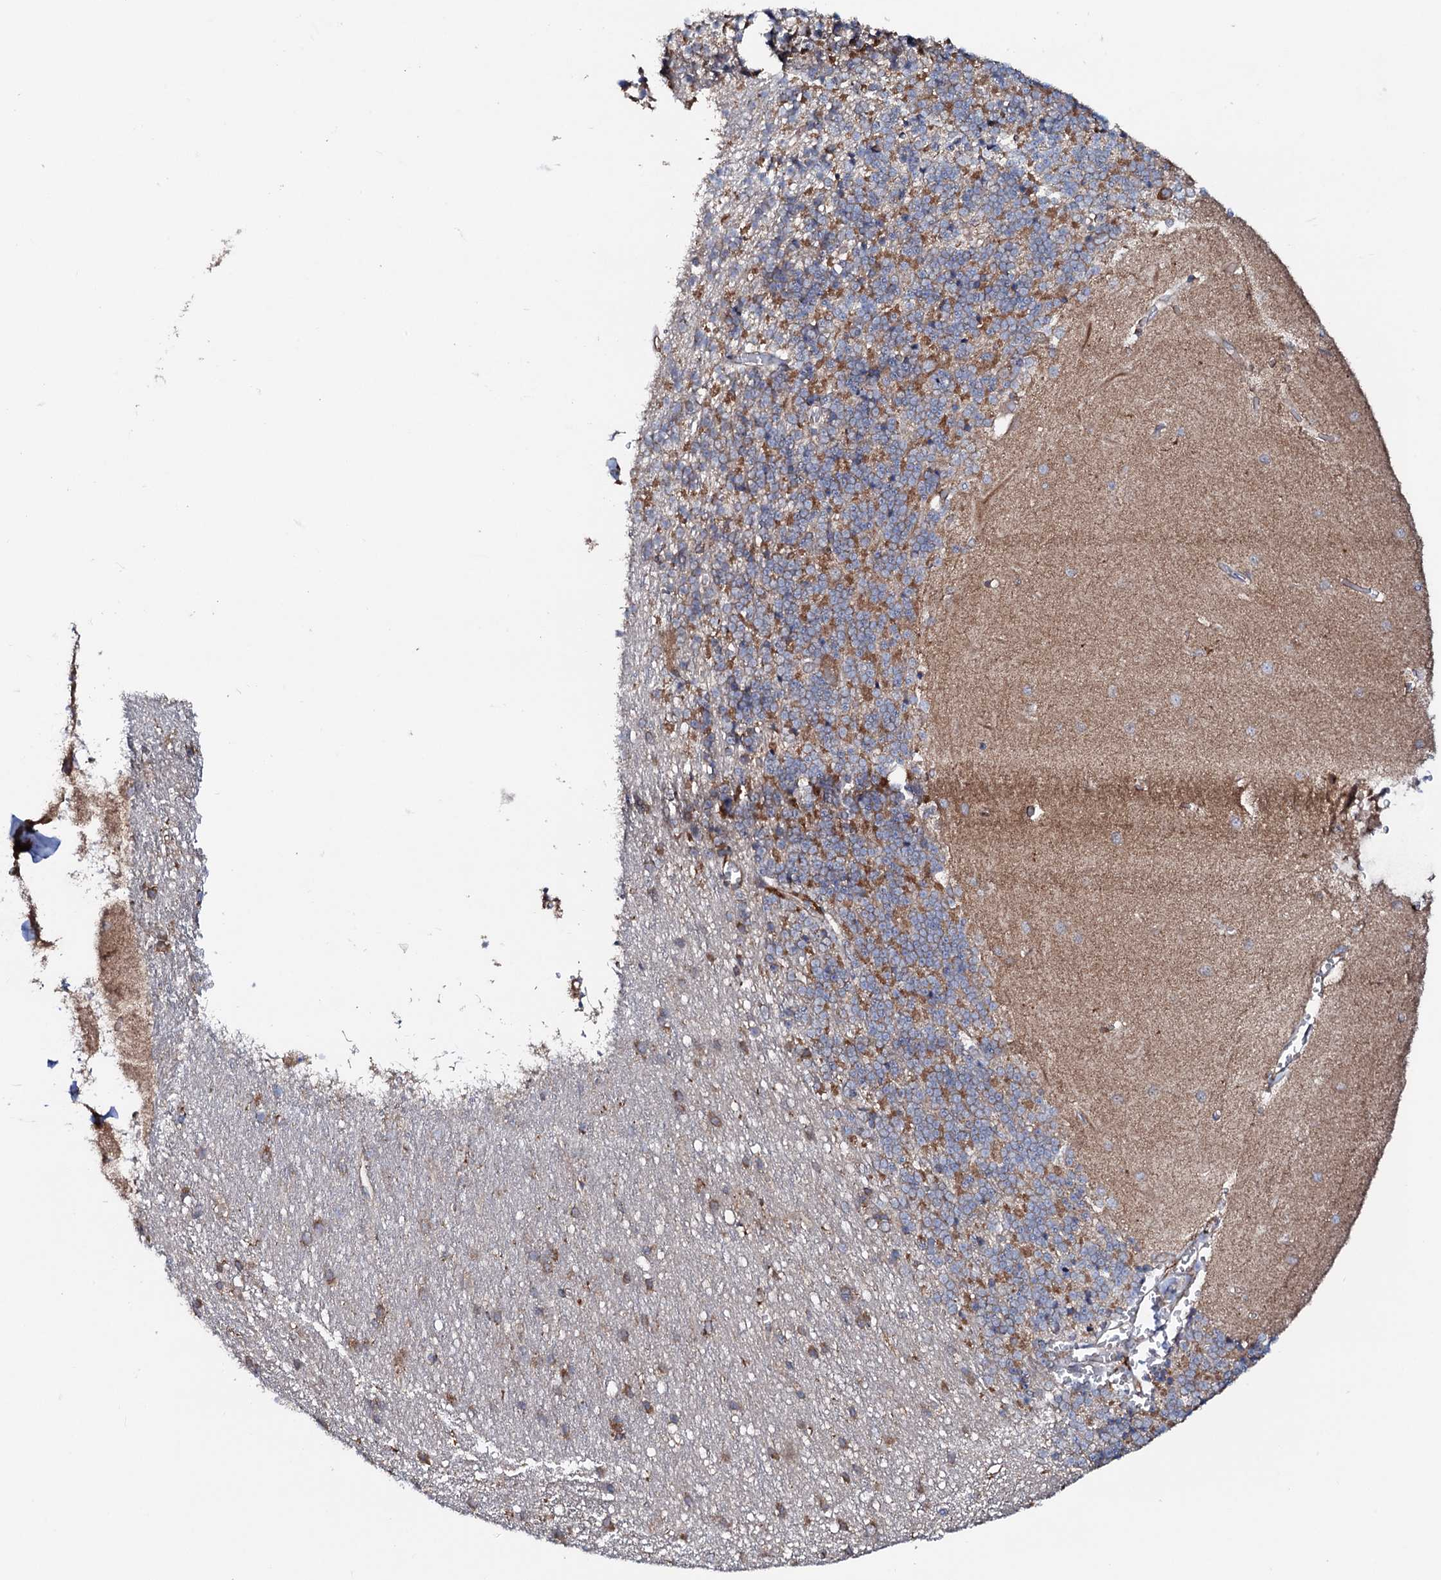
{"staining": {"intensity": "moderate", "quantity": "25%-75%", "location": "cytoplasmic/membranous"}, "tissue": "cerebellum", "cell_type": "Cells in granular layer", "image_type": "normal", "snomed": [{"axis": "morphology", "description": "Normal tissue, NOS"}, {"axis": "topography", "description": "Cerebellum"}], "caption": "Immunohistochemical staining of benign cerebellum reveals 25%-75% levels of moderate cytoplasmic/membranous protein positivity in about 25%-75% of cells in granular layer.", "gene": "P2RX4", "patient": {"sex": "male", "age": 37}}